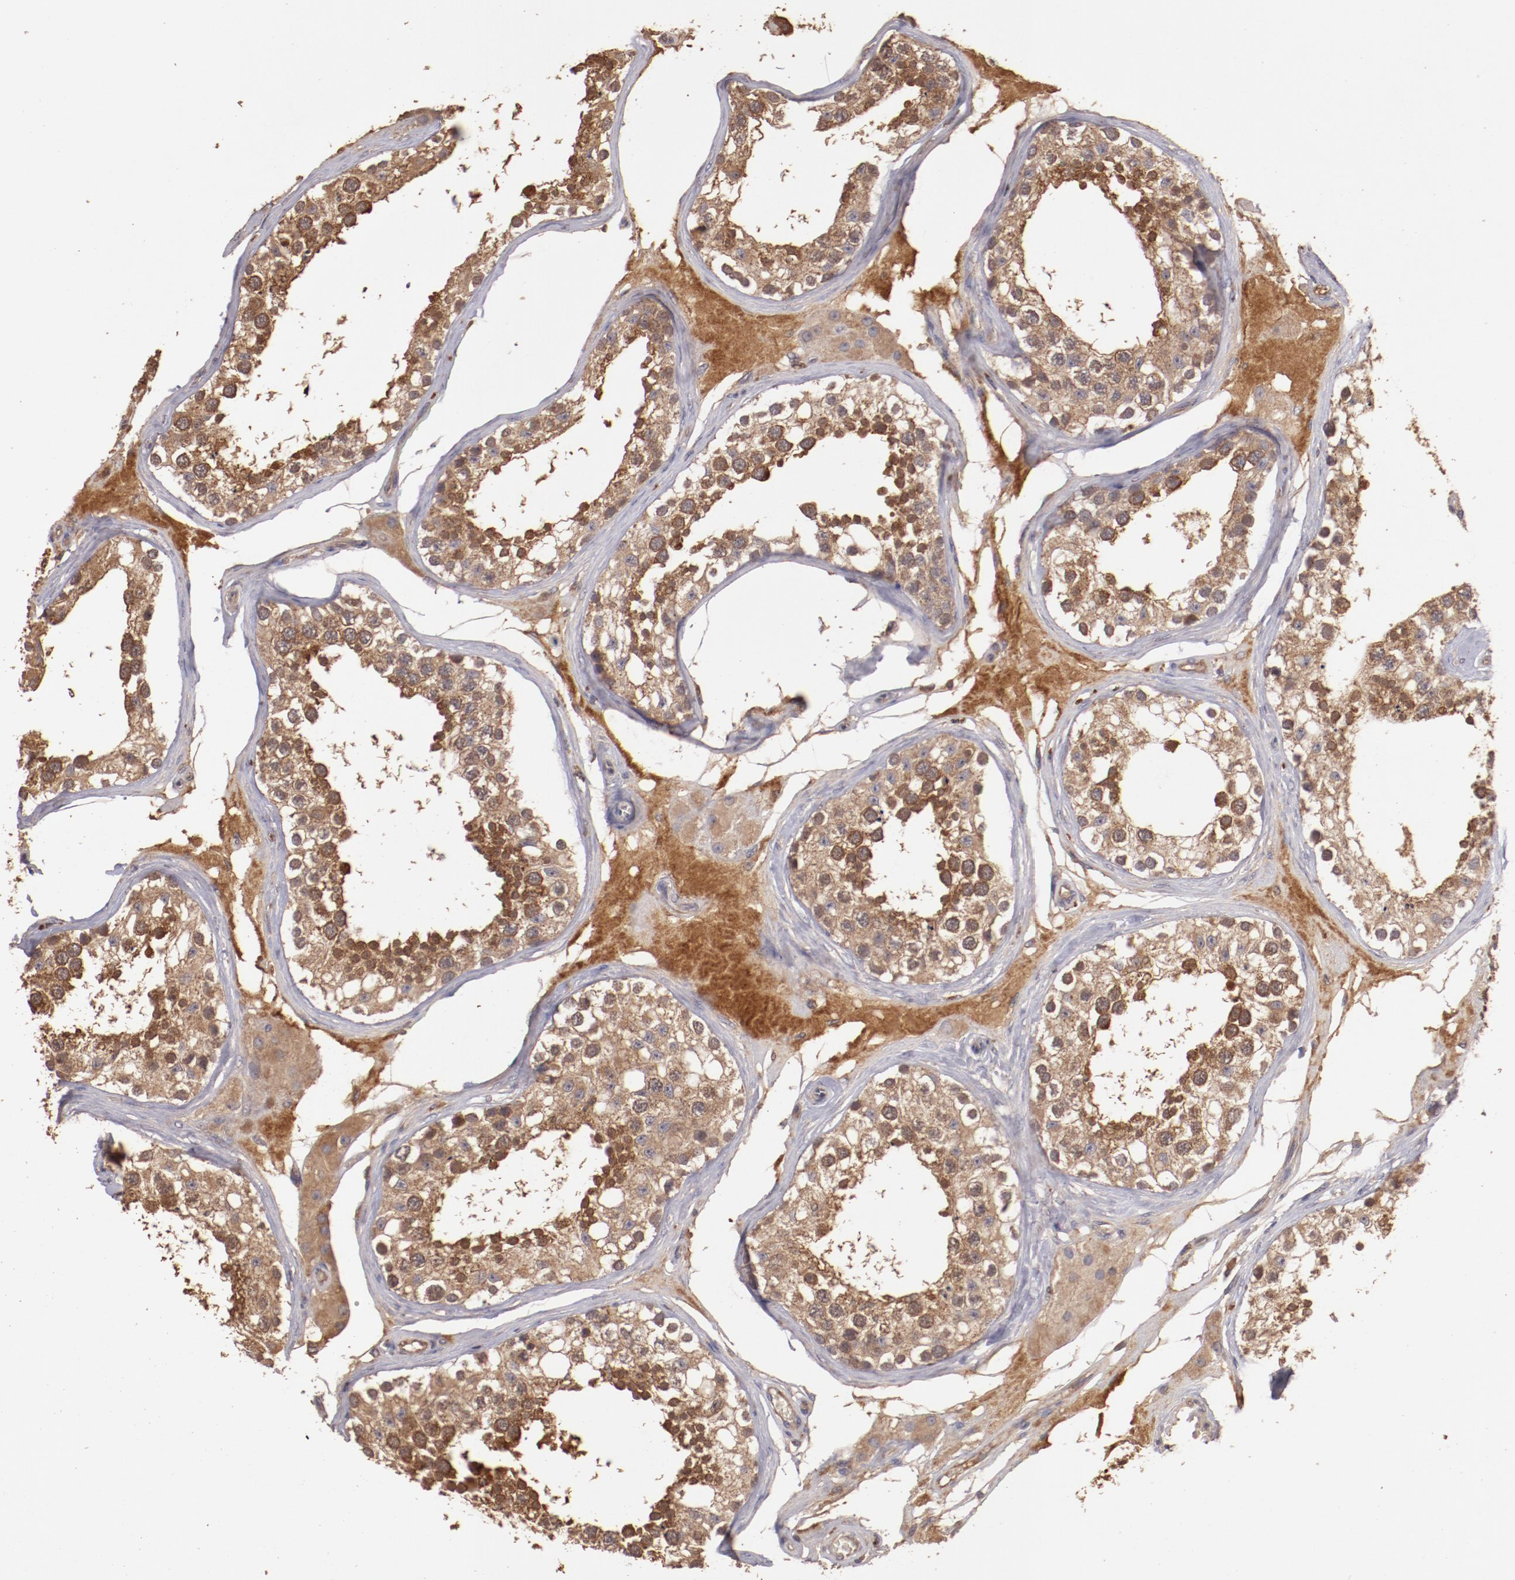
{"staining": {"intensity": "moderate", "quantity": ">75%", "location": "cytoplasmic/membranous"}, "tissue": "testis", "cell_type": "Cells in seminiferous ducts", "image_type": "normal", "snomed": [{"axis": "morphology", "description": "Normal tissue, NOS"}, {"axis": "topography", "description": "Testis"}], "caption": "IHC histopathology image of benign testis: human testis stained using IHC reveals medium levels of moderate protein expression localized specifically in the cytoplasmic/membranous of cells in seminiferous ducts, appearing as a cytoplasmic/membranous brown color.", "gene": "SRRD", "patient": {"sex": "male", "age": 68}}